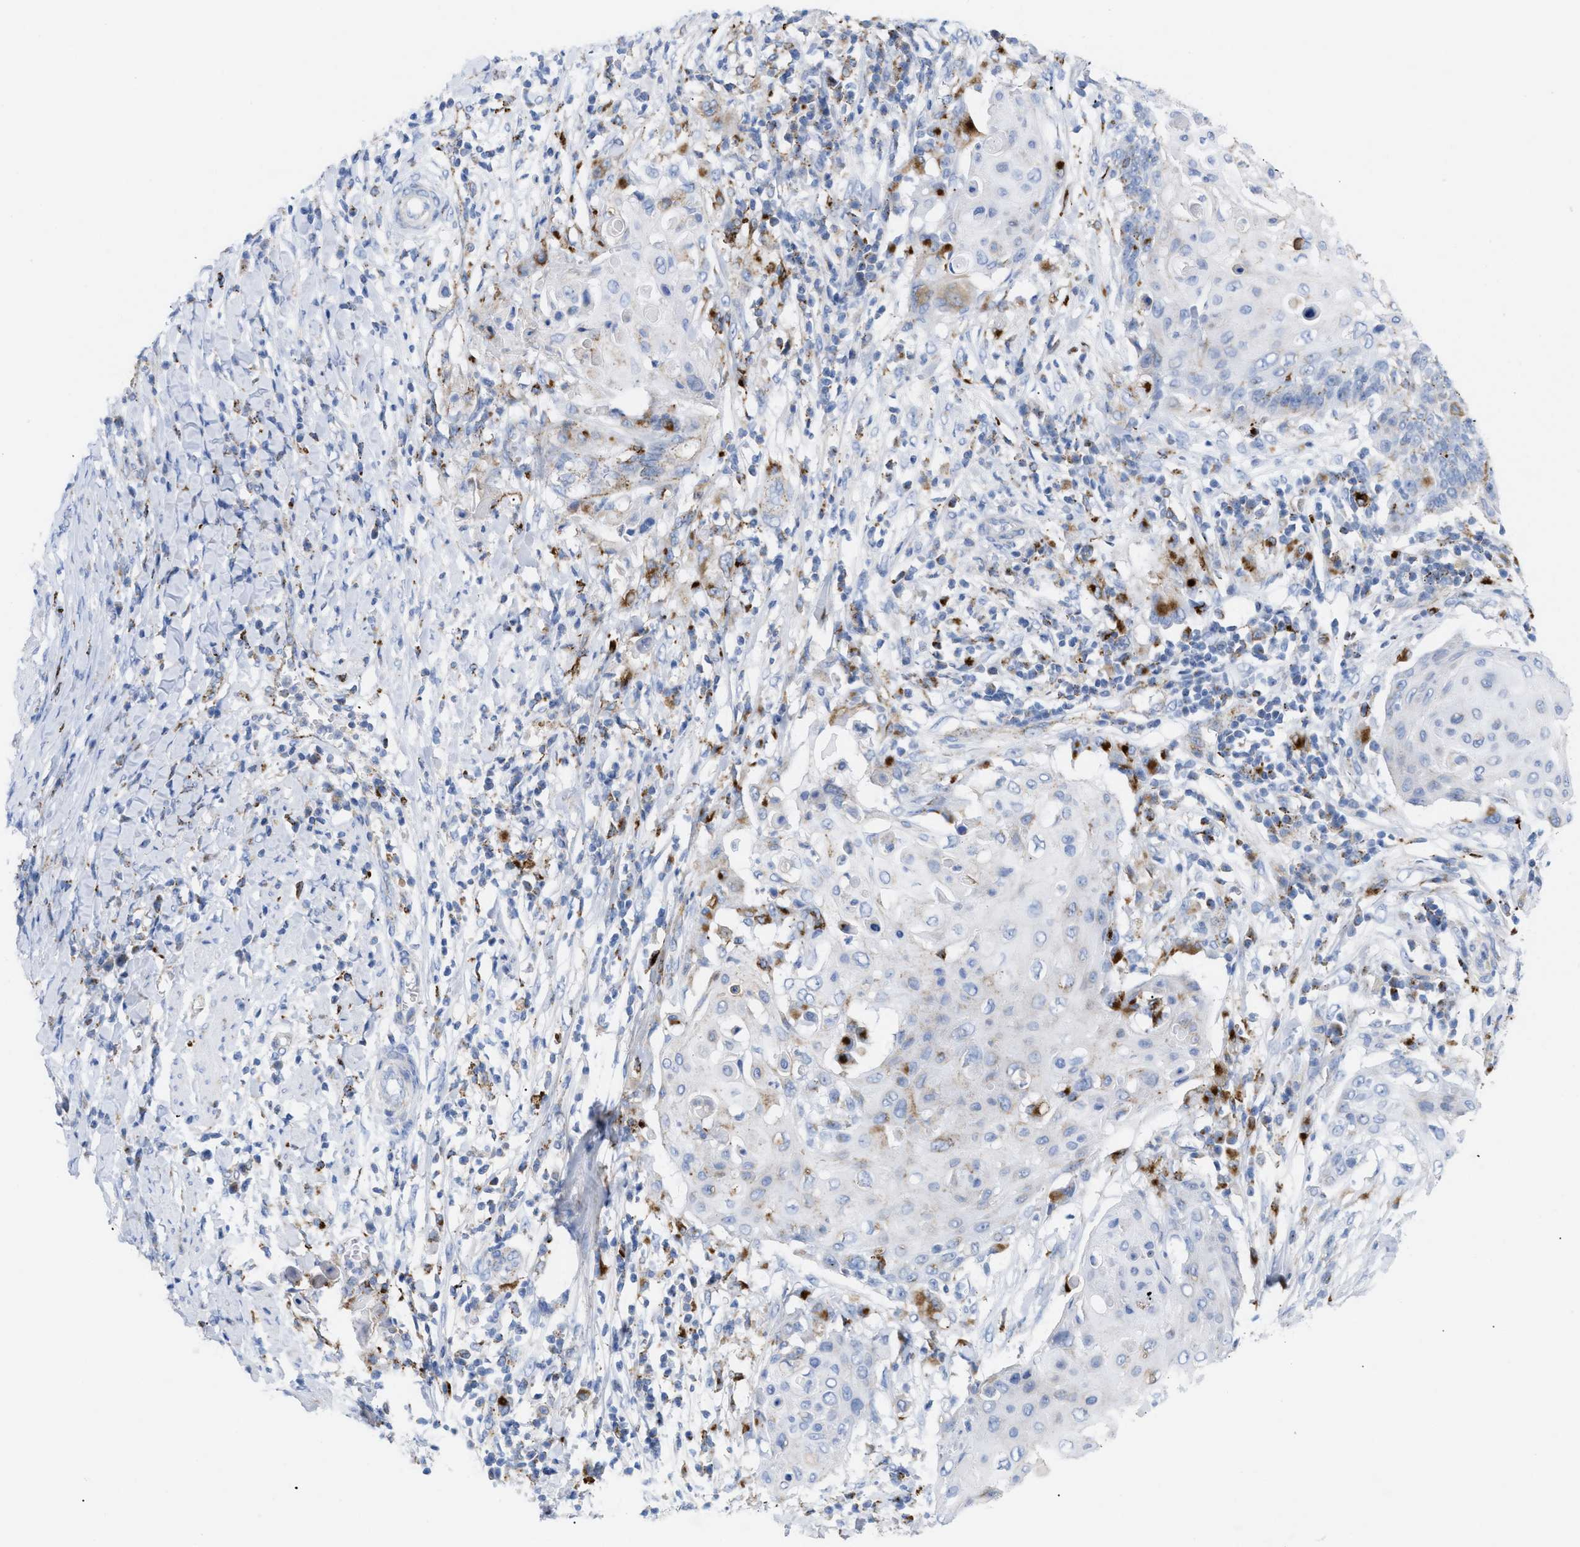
{"staining": {"intensity": "moderate", "quantity": "<25%", "location": "cytoplasmic/membranous"}, "tissue": "cervical cancer", "cell_type": "Tumor cells", "image_type": "cancer", "snomed": [{"axis": "morphology", "description": "Squamous cell carcinoma, NOS"}, {"axis": "topography", "description": "Cervix"}], "caption": "Moderate cytoplasmic/membranous protein expression is seen in approximately <25% of tumor cells in squamous cell carcinoma (cervical).", "gene": "DRAM2", "patient": {"sex": "female", "age": 39}}